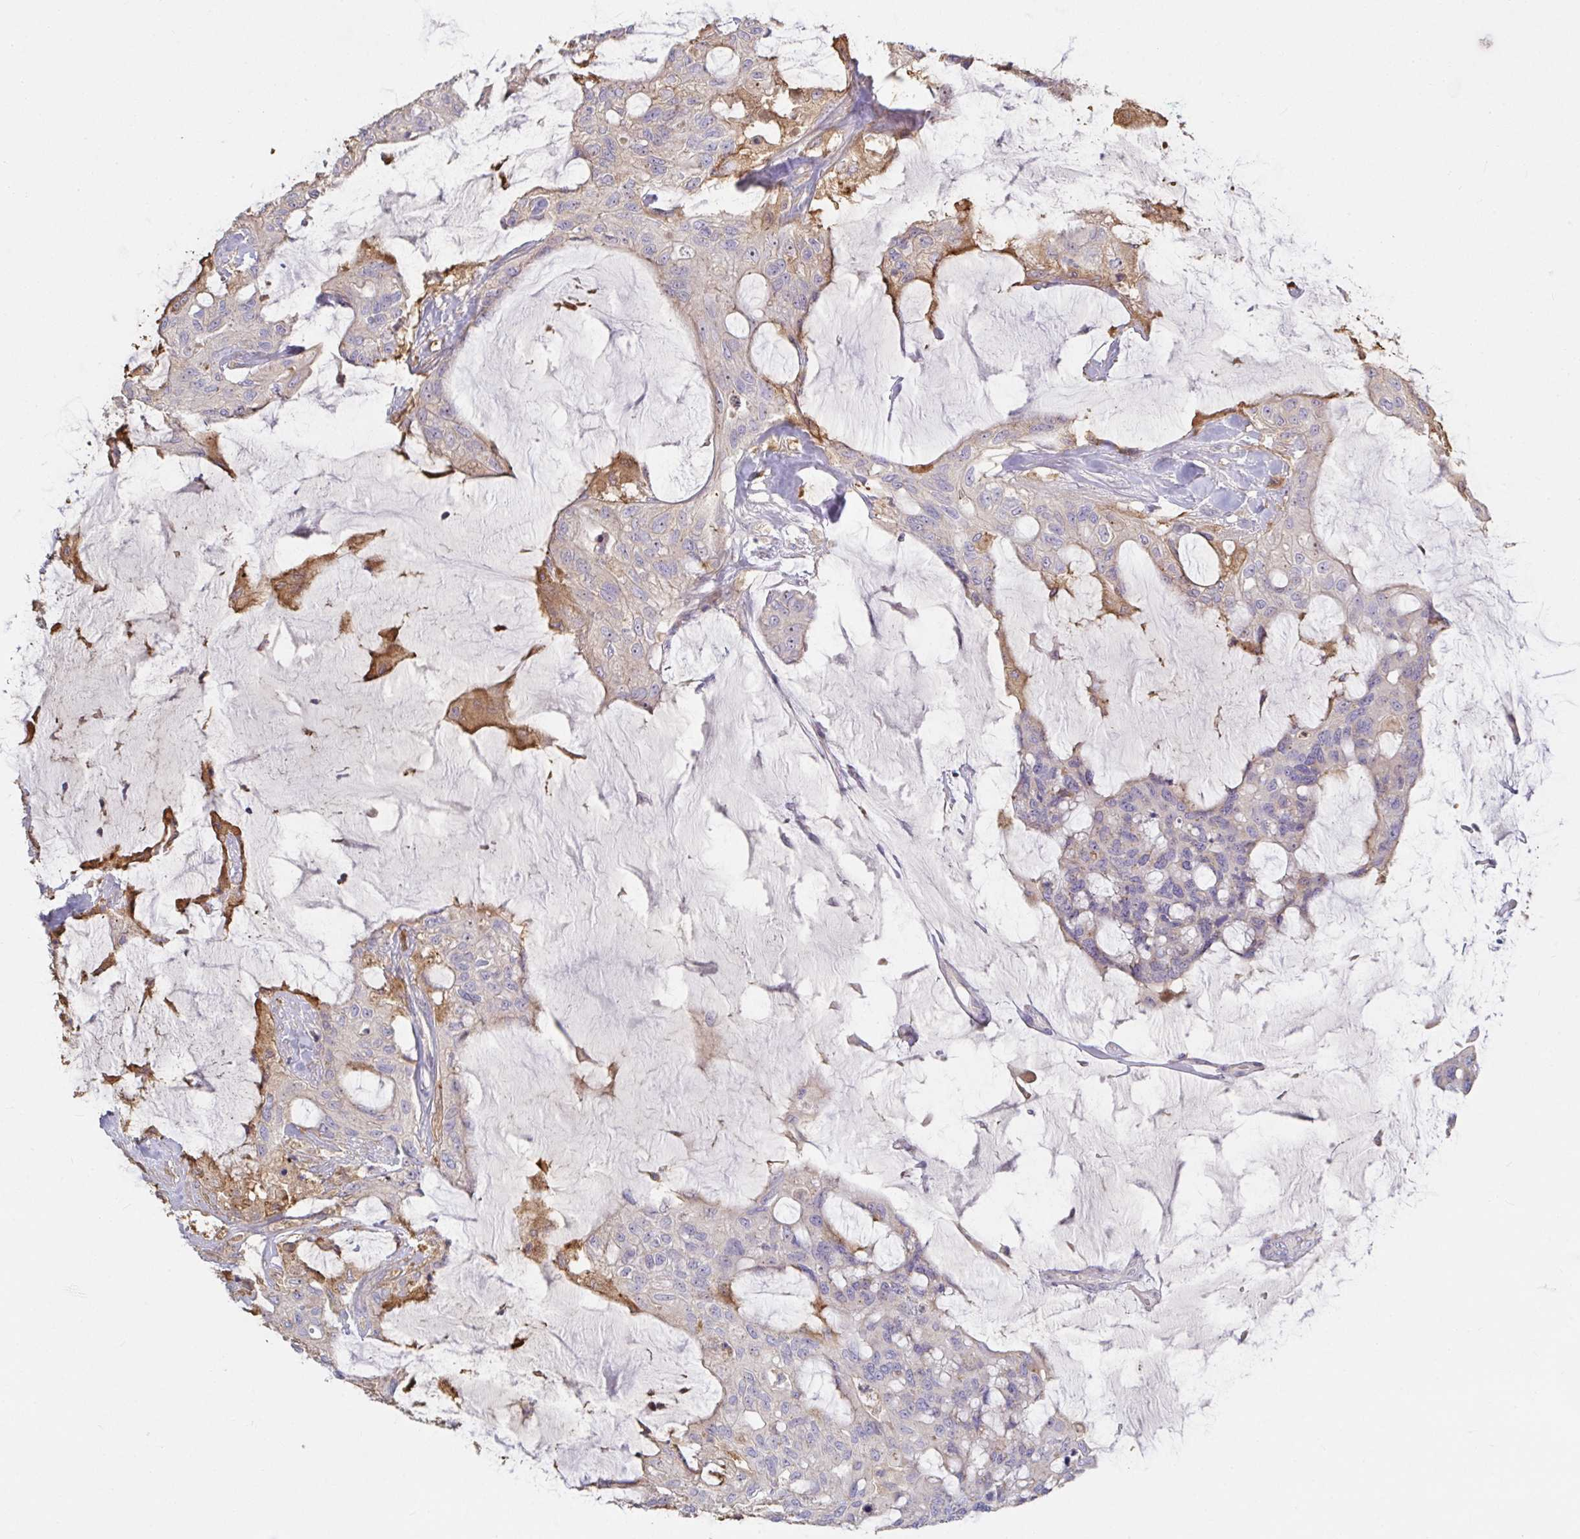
{"staining": {"intensity": "moderate", "quantity": "<25%", "location": "cytoplasmic/membranous"}, "tissue": "colorectal cancer", "cell_type": "Tumor cells", "image_type": "cancer", "snomed": [{"axis": "morphology", "description": "Adenocarcinoma, NOS"}, {"axis": "topography", "description": "Rectum"}], "caption": "Immunohistochemical staining of adenocarcinoma (colorectal) shows low levels of moderate cytoplasmic/membranous protein positivity in approximately <25% of tumor cells. The protein is stained brown, and the nuclei are stained in blue (DAB IHC with brightfield microscopy, high magnification).", "gene": "ANO5", "patient": {"sex": "female", "age": 59}}